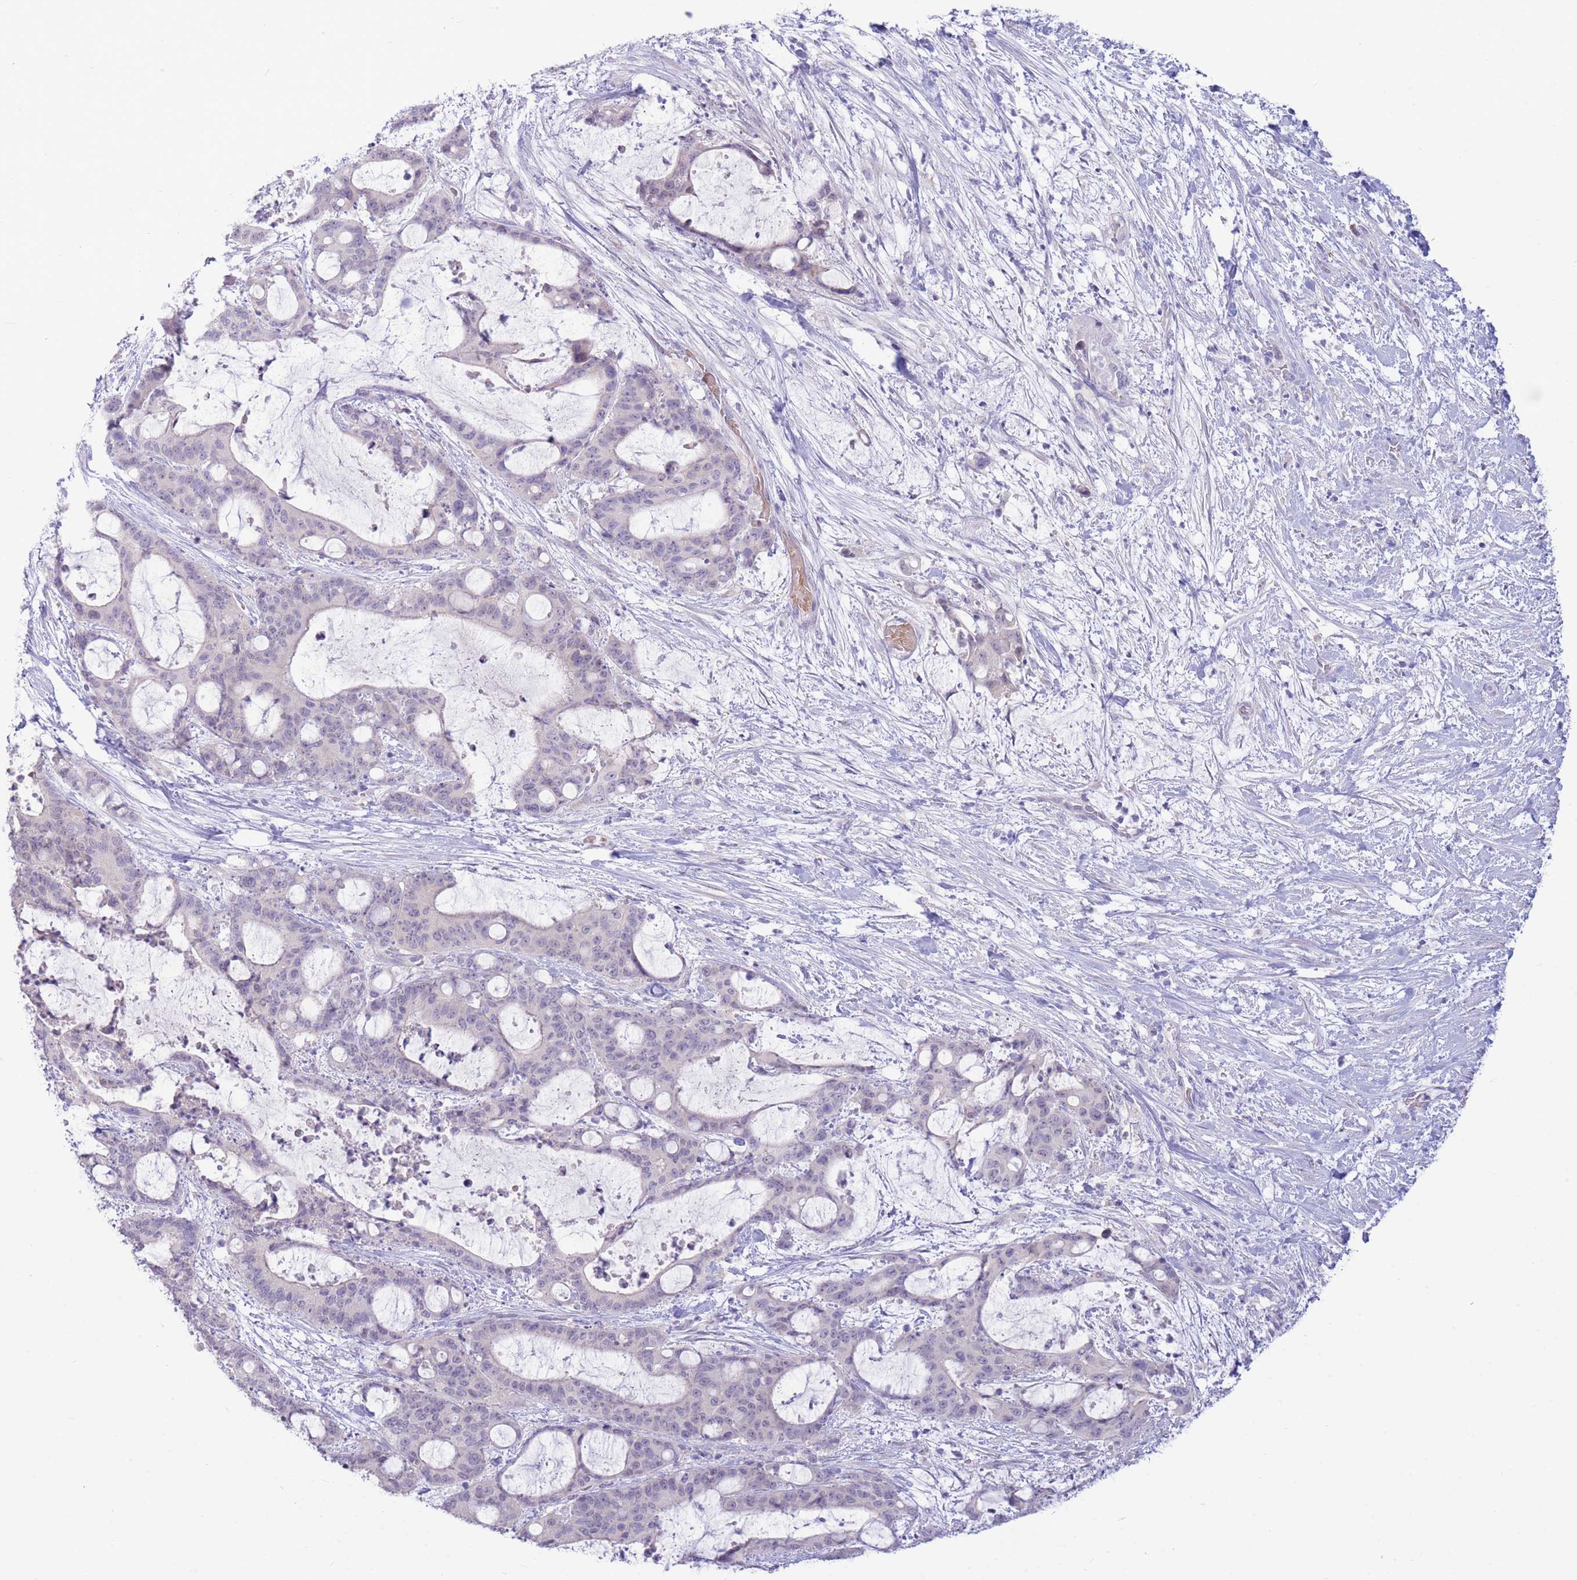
{"staining": {"intensity": "negative", "quantity": "none", "location": "none"}, "tissue": "liver cancer", "cell_type": "Tumor cells", "image_type": "cancer", "snomed": [{"axis": "morphology", "description": "Normal tissue, NOS"}, {"axis": "morphology", "description": "Cholangiocarcinoma"}, {"axis": "topography", "description": "Liver"}, {"axis": "topography", "description": "Peripheral nerve tissue"}], "caption": "The micrograph demonstrates no significant staining in tumor cells of liver cancer.", "gene": "FBXO46", "patient": {"sex": "female", "age": 73}}